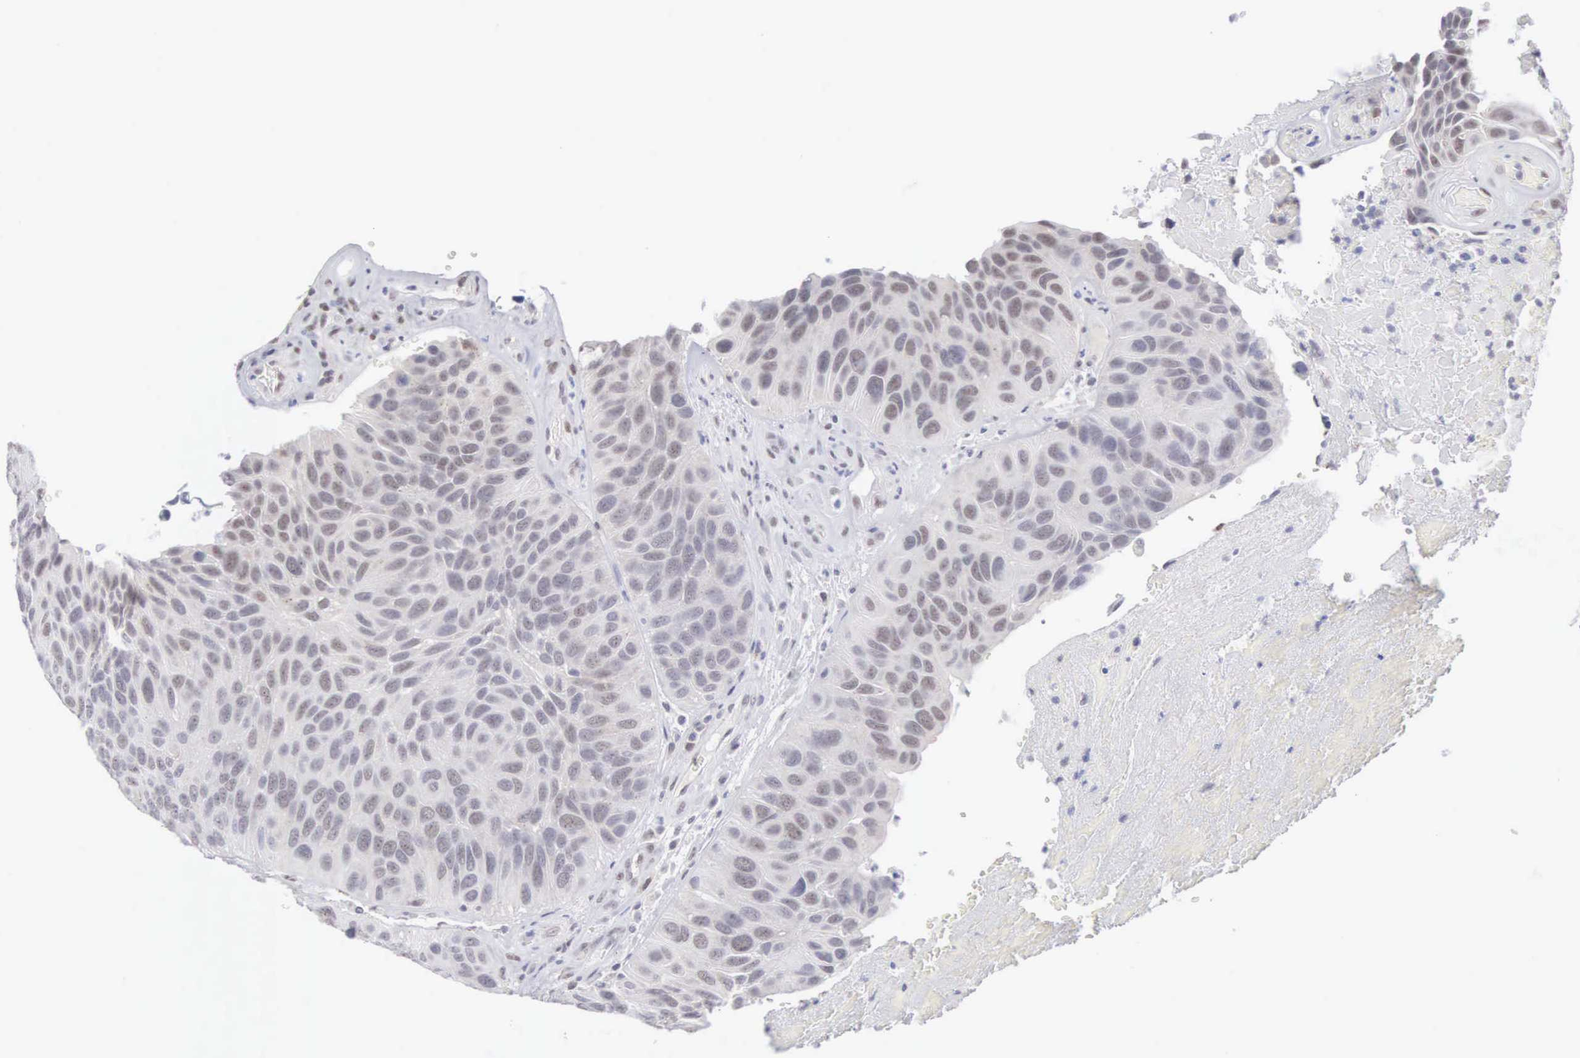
{"staining": {"intensity": "weak", "quantity": "<25%", "location": "nuclear"}, "tissue": "urothelial cancer", "cell_type": "Tumor cells", "image_type": "cancer", "snomed": [{"axis": "morphology", "description": "Urothelial carcinoma, High grade"}, {"axis": "topography", "description": "Urinary bladder"}], "caption": "A high-resolution histopathology image shows immunohistochemistry (IHC) staining of urothelial cancer, which displays no significant expression in tumor cells.", "gene": "MNAT1", "patient": {"sex": "male", "age": 66}}